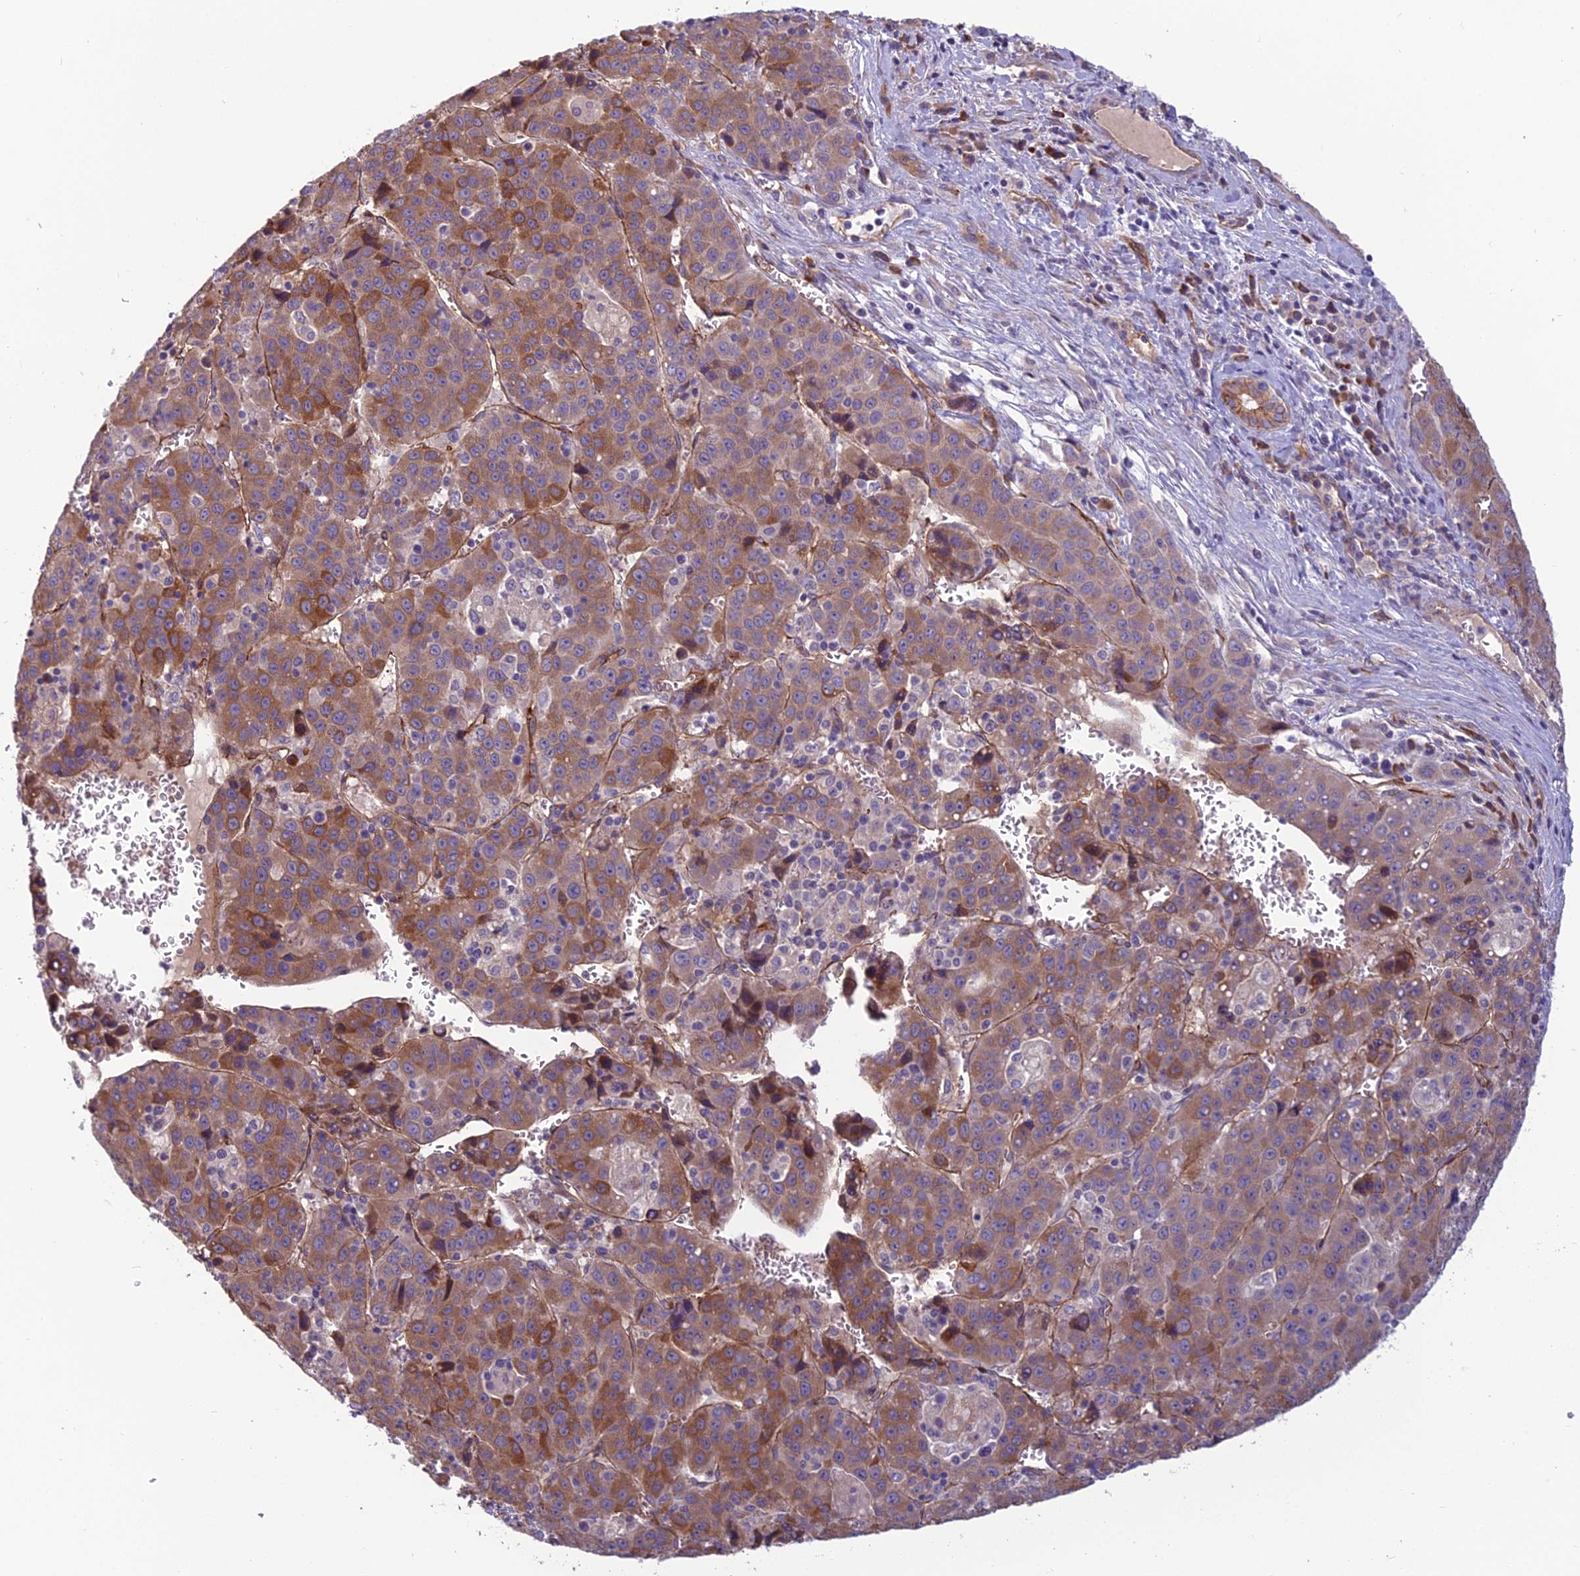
{"staining": {"intensity": "moderate", "quantity": ">75%", "location": "cytoplasmic/membranous"}, "tissue": "liver cancer", "cell_type": "Tumor cells", "image_type": "cancer", "snomed": [{"axis": "morphology", "description": "Carcinoma, Hepatocellular, NOS"}, {"axis": "topography", "description": "Liver"}], "caption": "IHC image of neoplastic tissue: human hepatocellular carcinoma (liver) stained using immunohistochemistry (IHC) shows medium levels of moderate protein expression localized specifically in the cytoplasmic/membranous of tumor cells, appearing as a cytoplasmic/membranous brown color.", "gene": "TSPAN15", "patient": {"sex": "female", "age": 53}}